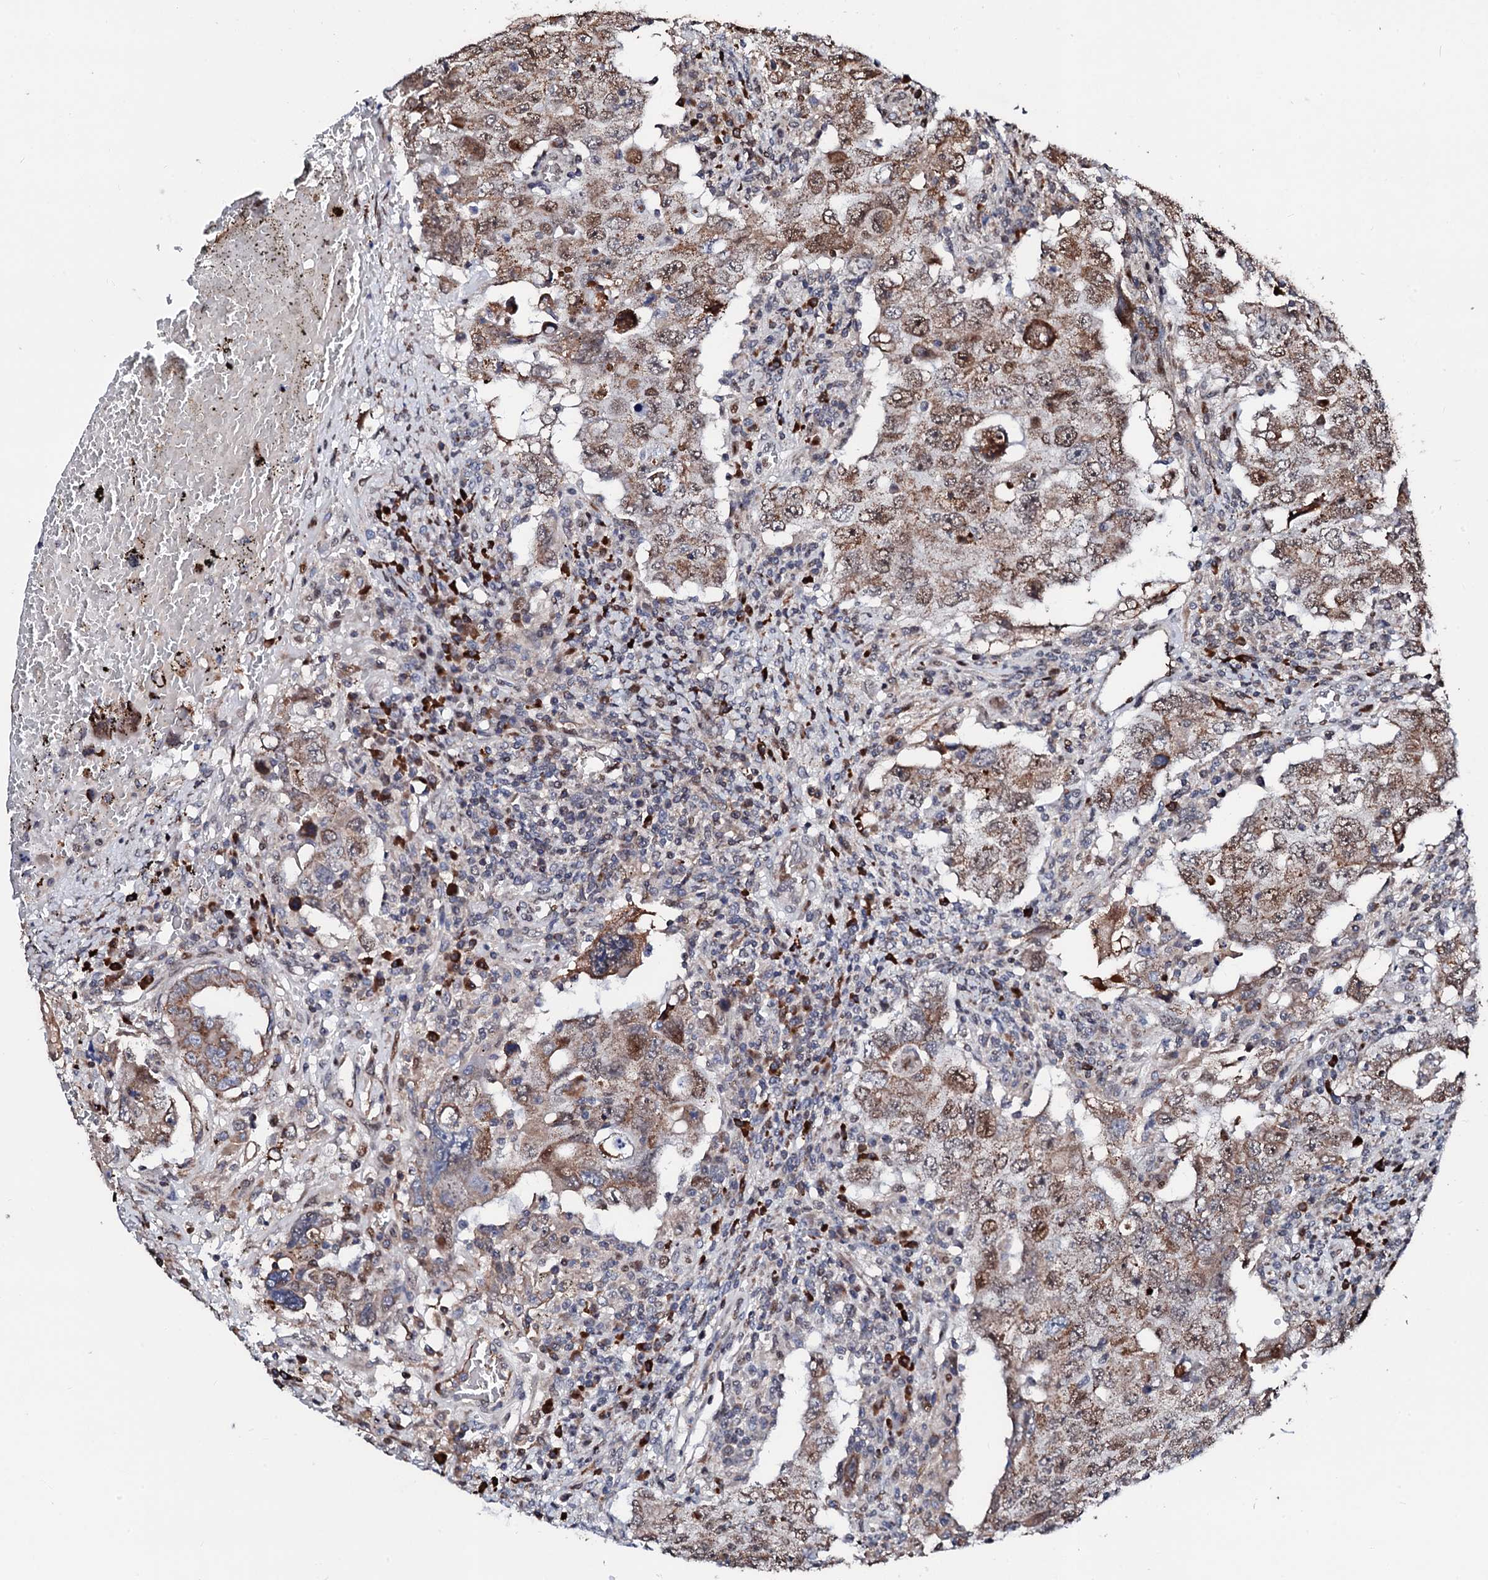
{"staining": {"intensity": "moderate", "quantity": ">75%", "location": "cytoplasmic/membranous,nuclear"}, "tissue": "testis cancer", "cell_type": "Tumor cells", "image_type": "cancer", "snomed": [{"axis": "morphology", "description": "Carcinoma, Embryonal, NOS"}, {"axis": "topography", "description": "Testis"}], "caption": "A histopathology image showing moderate cytoplasmic/membranous and nuclear positivity in approximately >75% of tumor cells in embryonal carcinoma (testis), as visualized by brown immunohistochemical staining.", "gene": "KIF18A", "patient": {"sex": "male", "age": 26}}